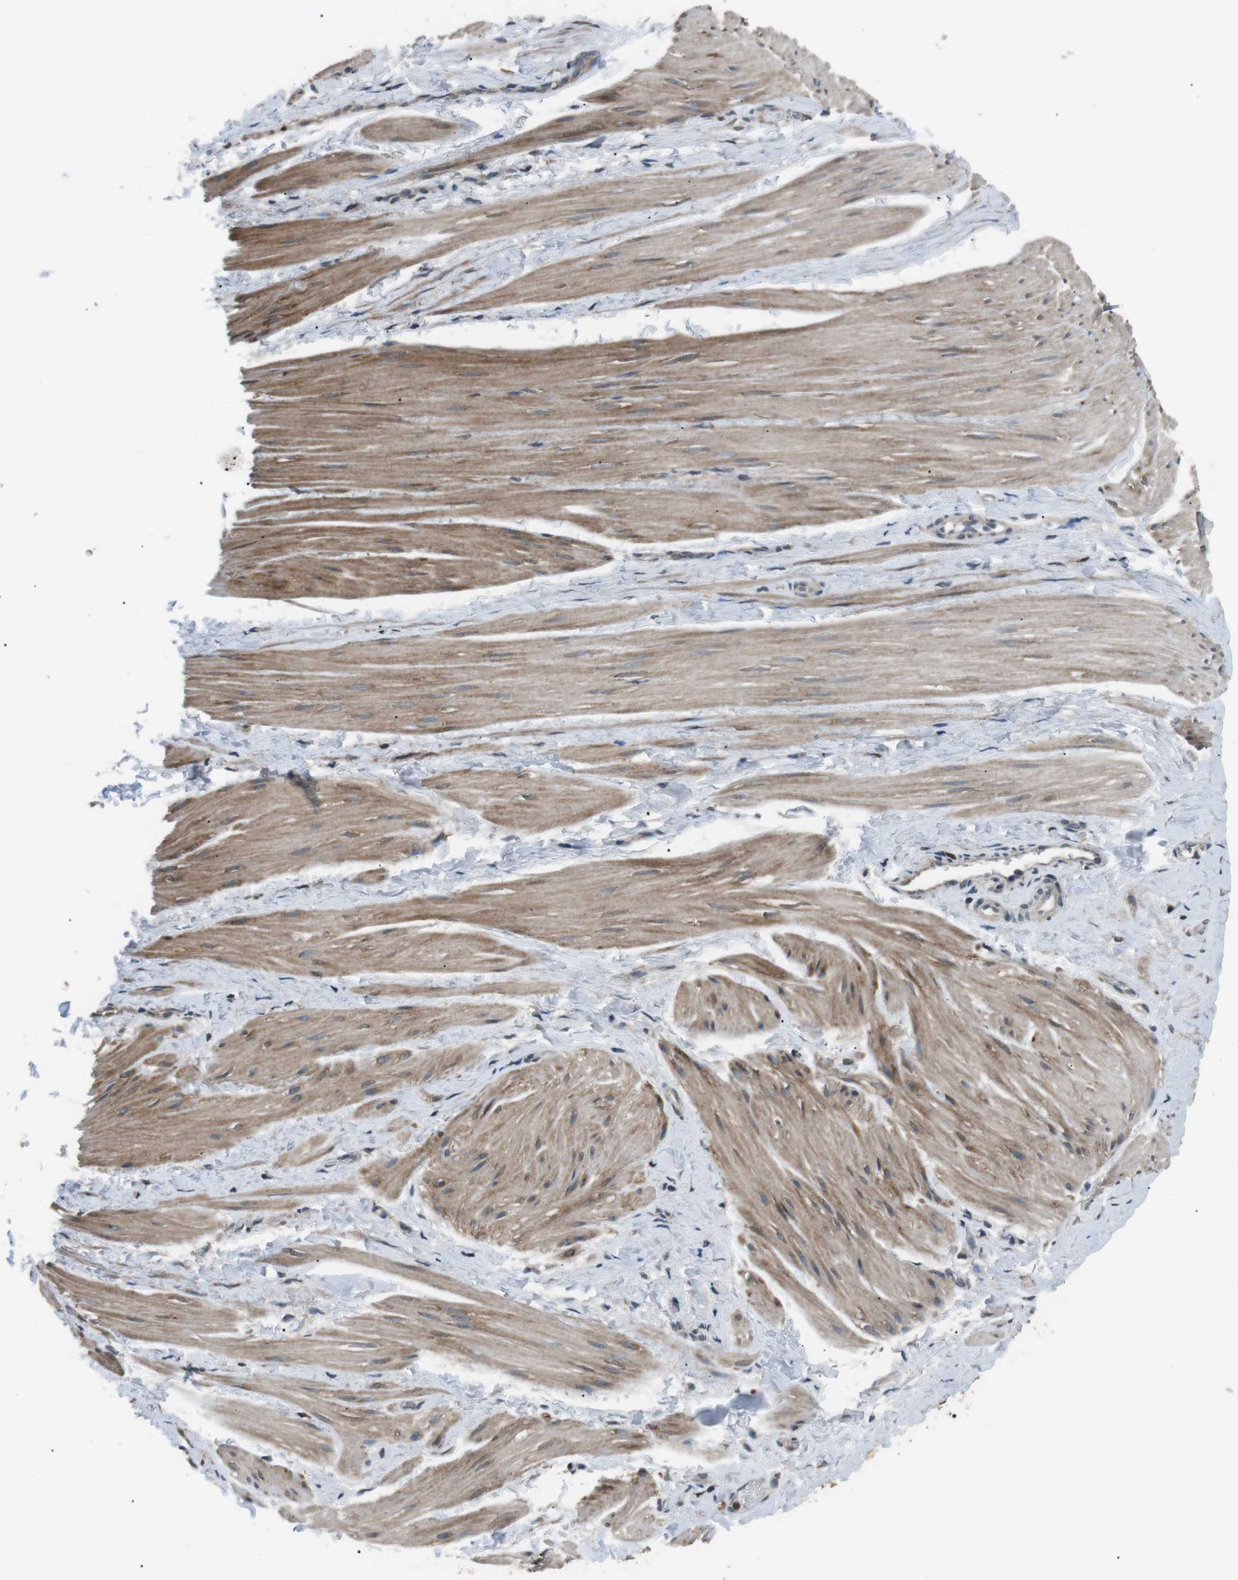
{"staining": {"intensity": "moderate", "quantity": "25%-75%", "location": "cytoplasmic/membranous"}, "tissue": "smooth muscle", "cell_type": "Smooth muscle cells", "image_type": "normal", "snomed": [{"axis": "morphology", "description": "Normal tissue, NOS"}, {"axis": "topography", "description": "Smooth muscle"}], "caption": "IHC micrograph of benign smooth muscle stained for a protein (brown), which demonstrates medium levels of moderate cytoplasmic/membranous staining in about 25%-75% of smooth muscle cells.", "gene": "NEK7", "patient": {"sex": "male", "age": 16}}